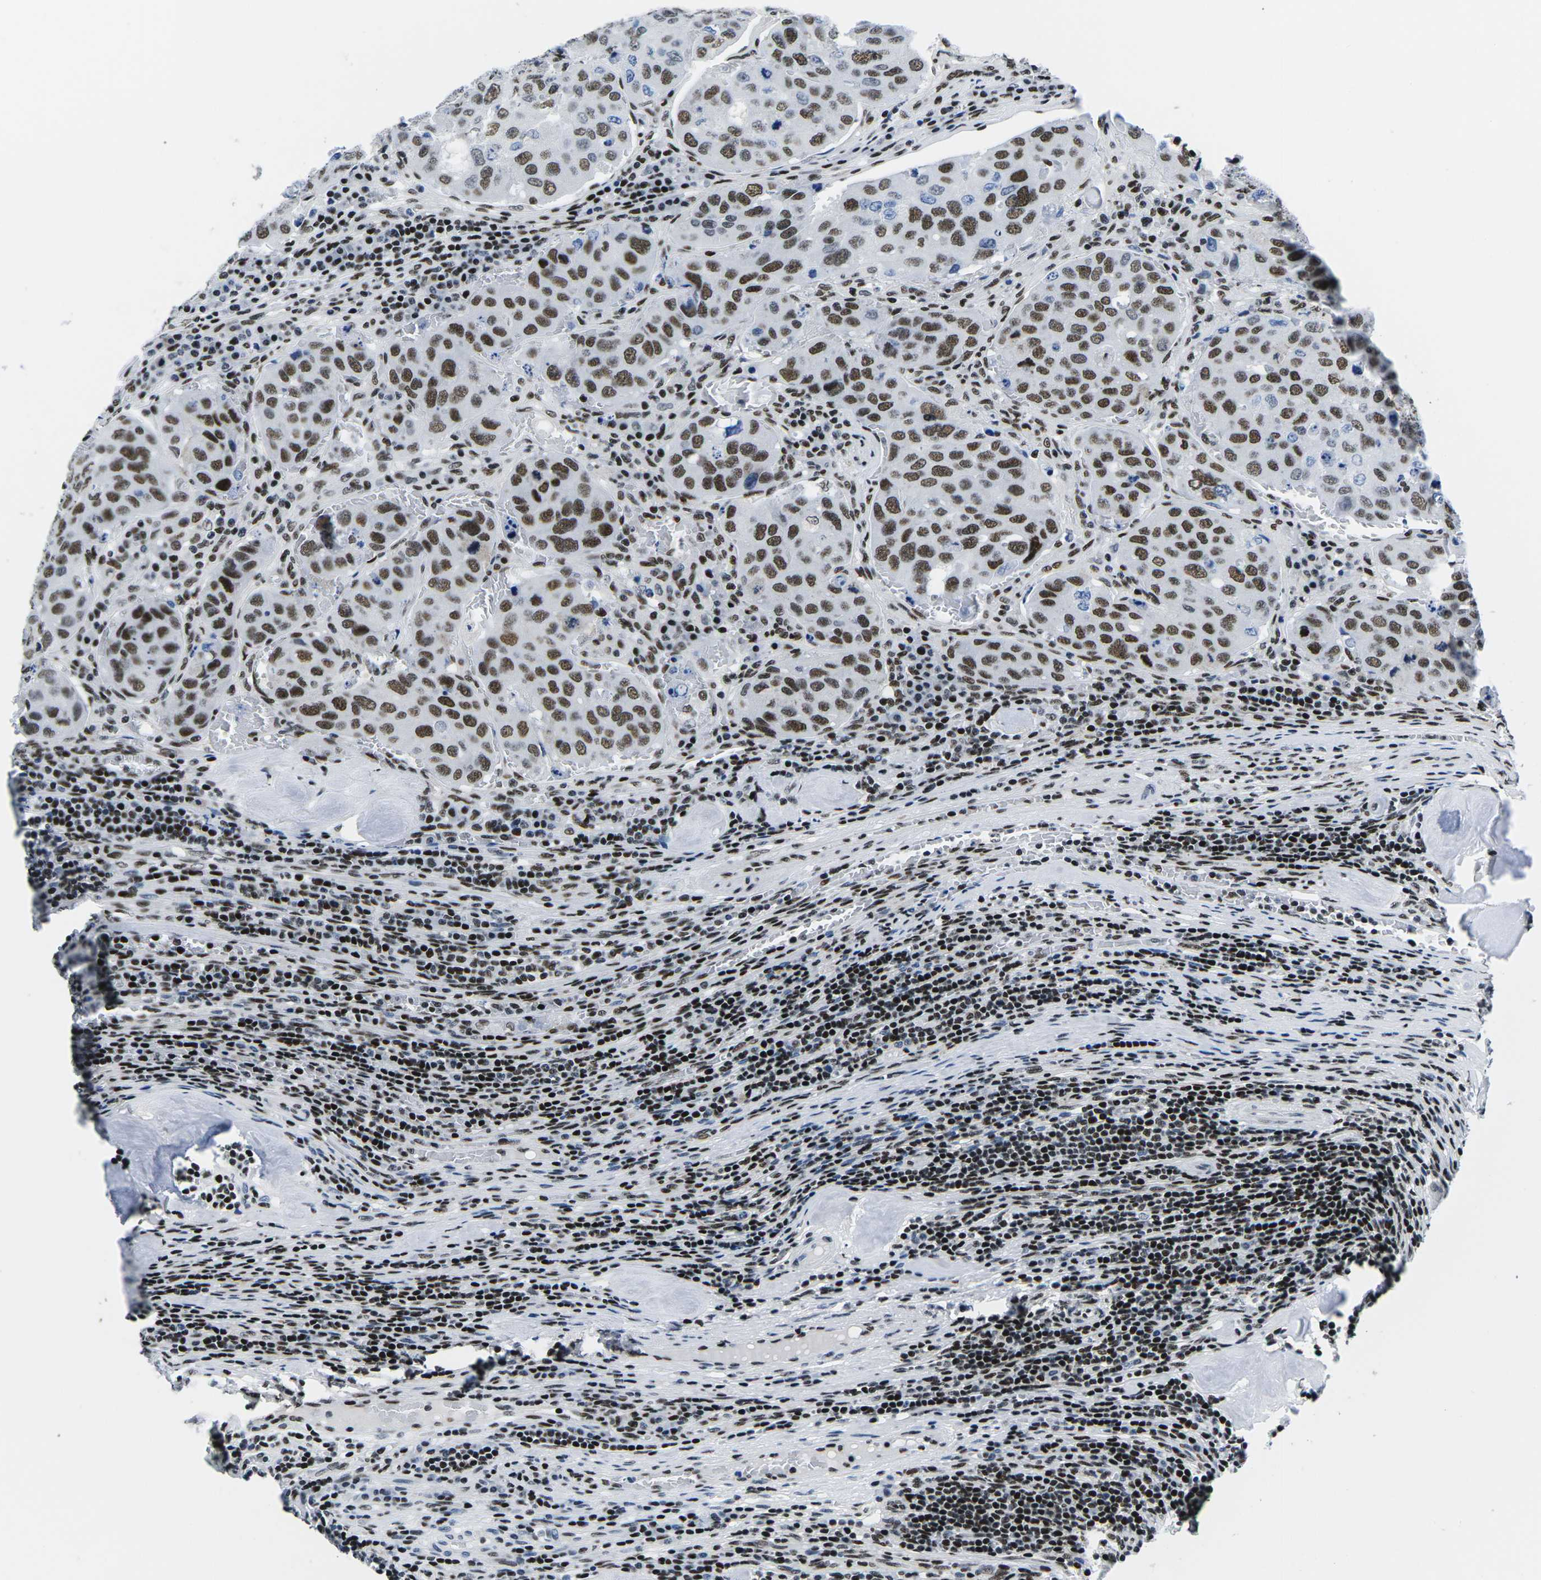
{"staining": {"intensity": "moderate", "quantity": "25%-75%", "location": "nuclear"}, "tissue": "urothelial cancer", "cell_type": "Tumor cells", "image_type": "cancer", "snomed": [{"axis": "morphology", "description": "Urothelial carcinoma, High grade"}, {"axis": "topography", "description": "Lymph node"}, {"axis": "topography", "description": "Urinary bladder"}], "caption": "Urothelial carcinoma (high-grade) stained with DAB IHC shows medium levels of moderate nuclear expression in about 25%-75% of tumor cells.", "gene": "ATF1", "patient": {"sex": "male", "age": 51}}